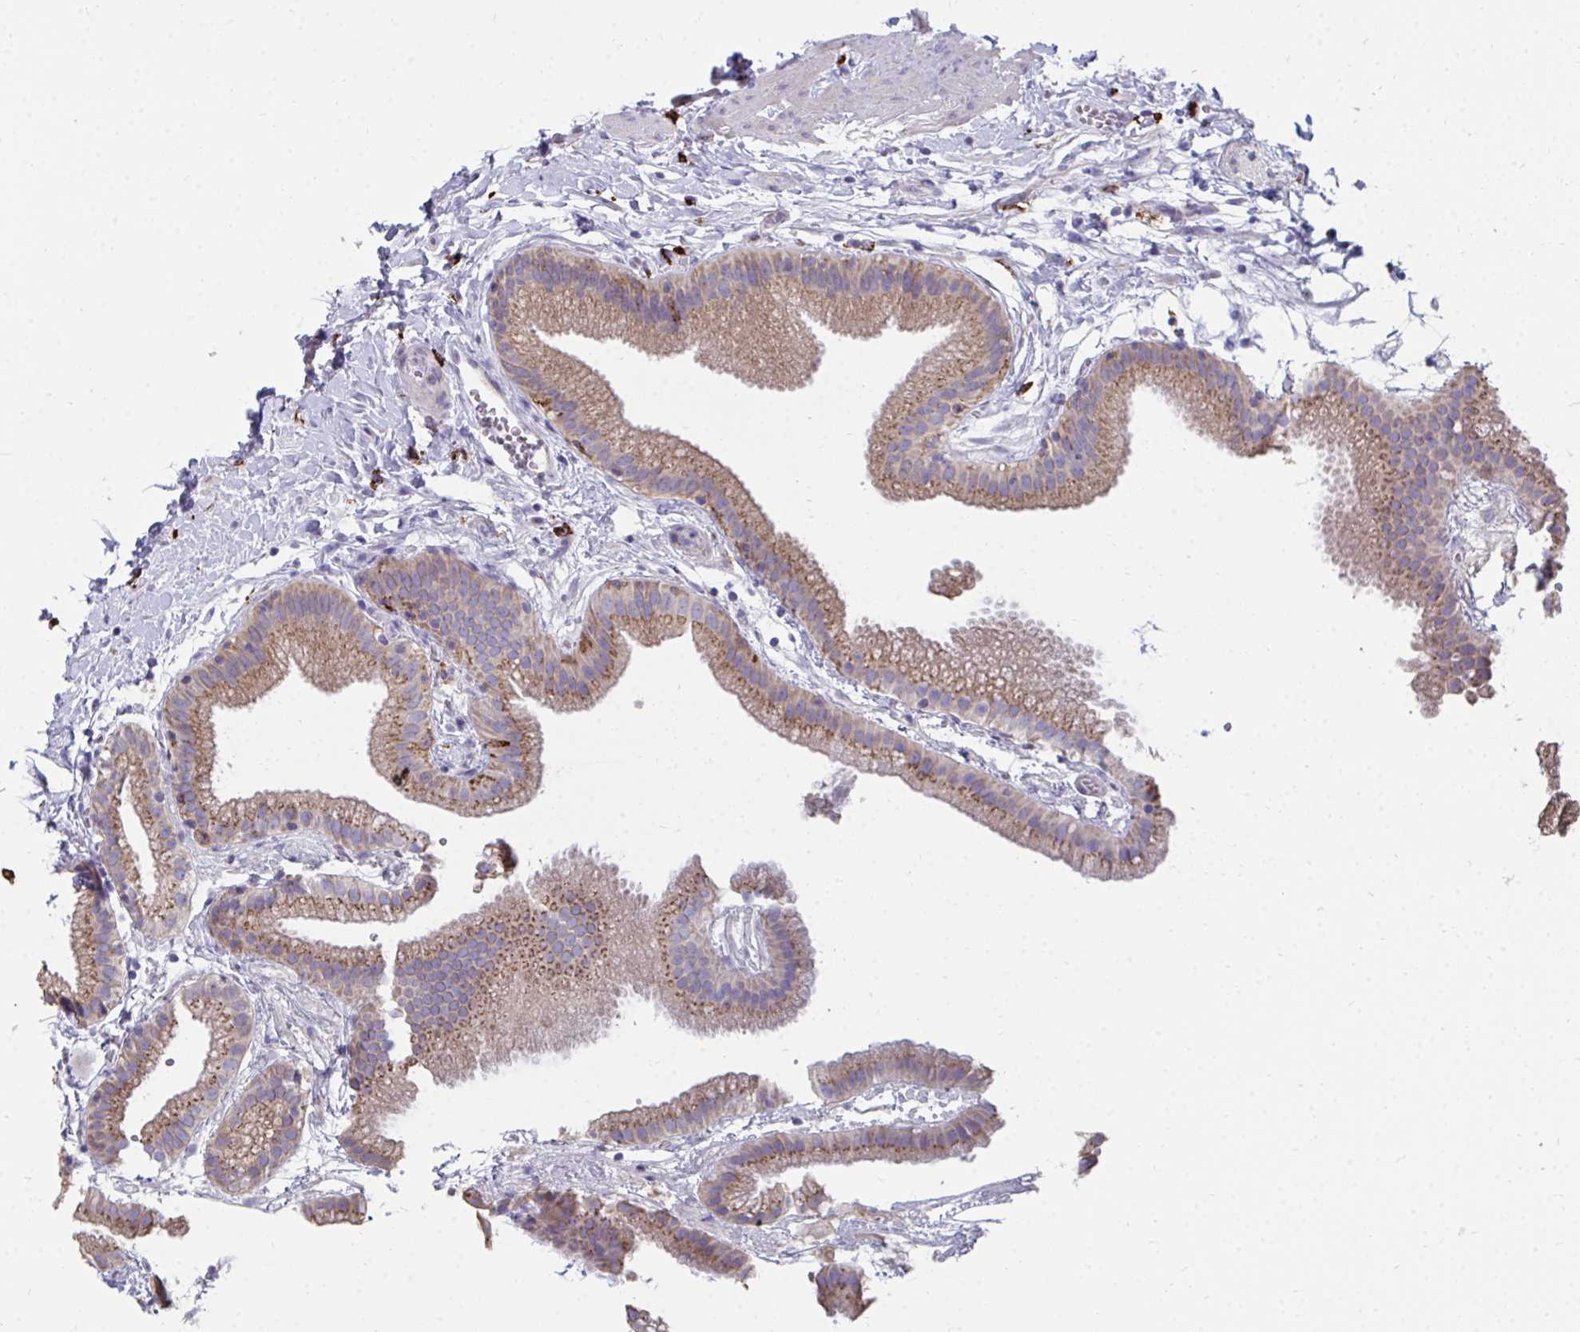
{"staining": {"intensity": "moderate", "quantity": "25%-75%", "location": "cytoplasmic/membranous"}, "tissue": "gallbladder", "cell_type": "Glandular cells", "image_type": "normal", "snomed": [{"axis": "morphology", "description": "Normal tissue, NOS"}, {"axis": "topography", "description": "Gallbladder"}], "caption": "Immunohistochemistry photomicrograph of benign gallbladder stained for a protein (brown), which exhibits medium levels of moderate cytoplasmic/membranous expression in about 25%-75% of glandular cells.", "gene": "CD163", "patient": {"sex": "female", "age": 63}}